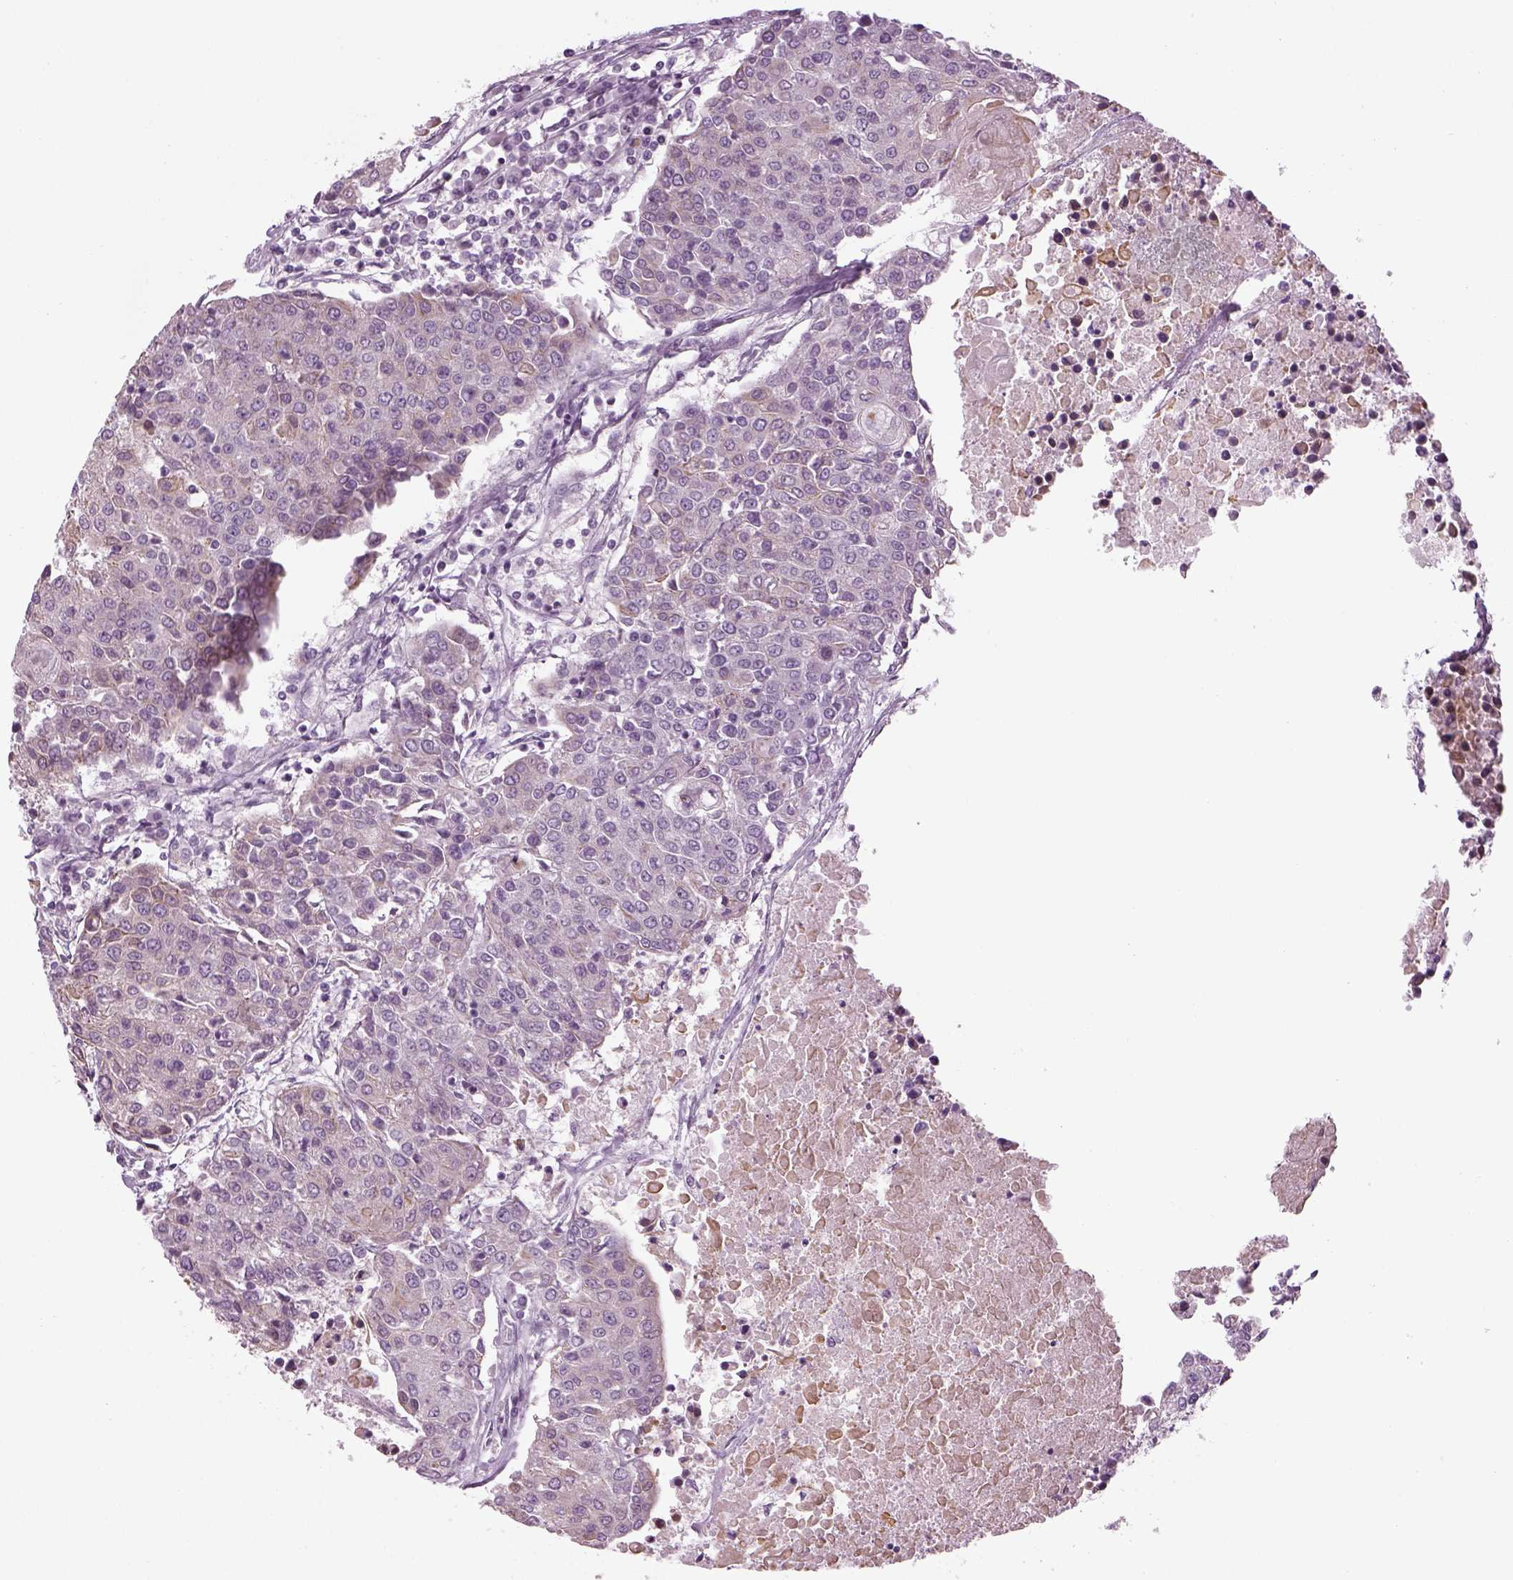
{"staining": {"intensity": "negative", "quantity": "none", "location": "none"}, "tissue": "urothelial cancer", "cell_type": "Tumor cells", "image_type": "cancer", "snomed": [{"axis": "morphology", "description": "Urothelial carcinoma, High grade"}, {"axis": "topography", "description": "Urinary bladder"}], "caption": "IHC micrograph of high-grade urothelial carcinoma stained for a protein (brown), which exhibits no positivity in tumor cells.", "gene": "LRRIQ3", "patient": {"sex": "female", "age": 85}}